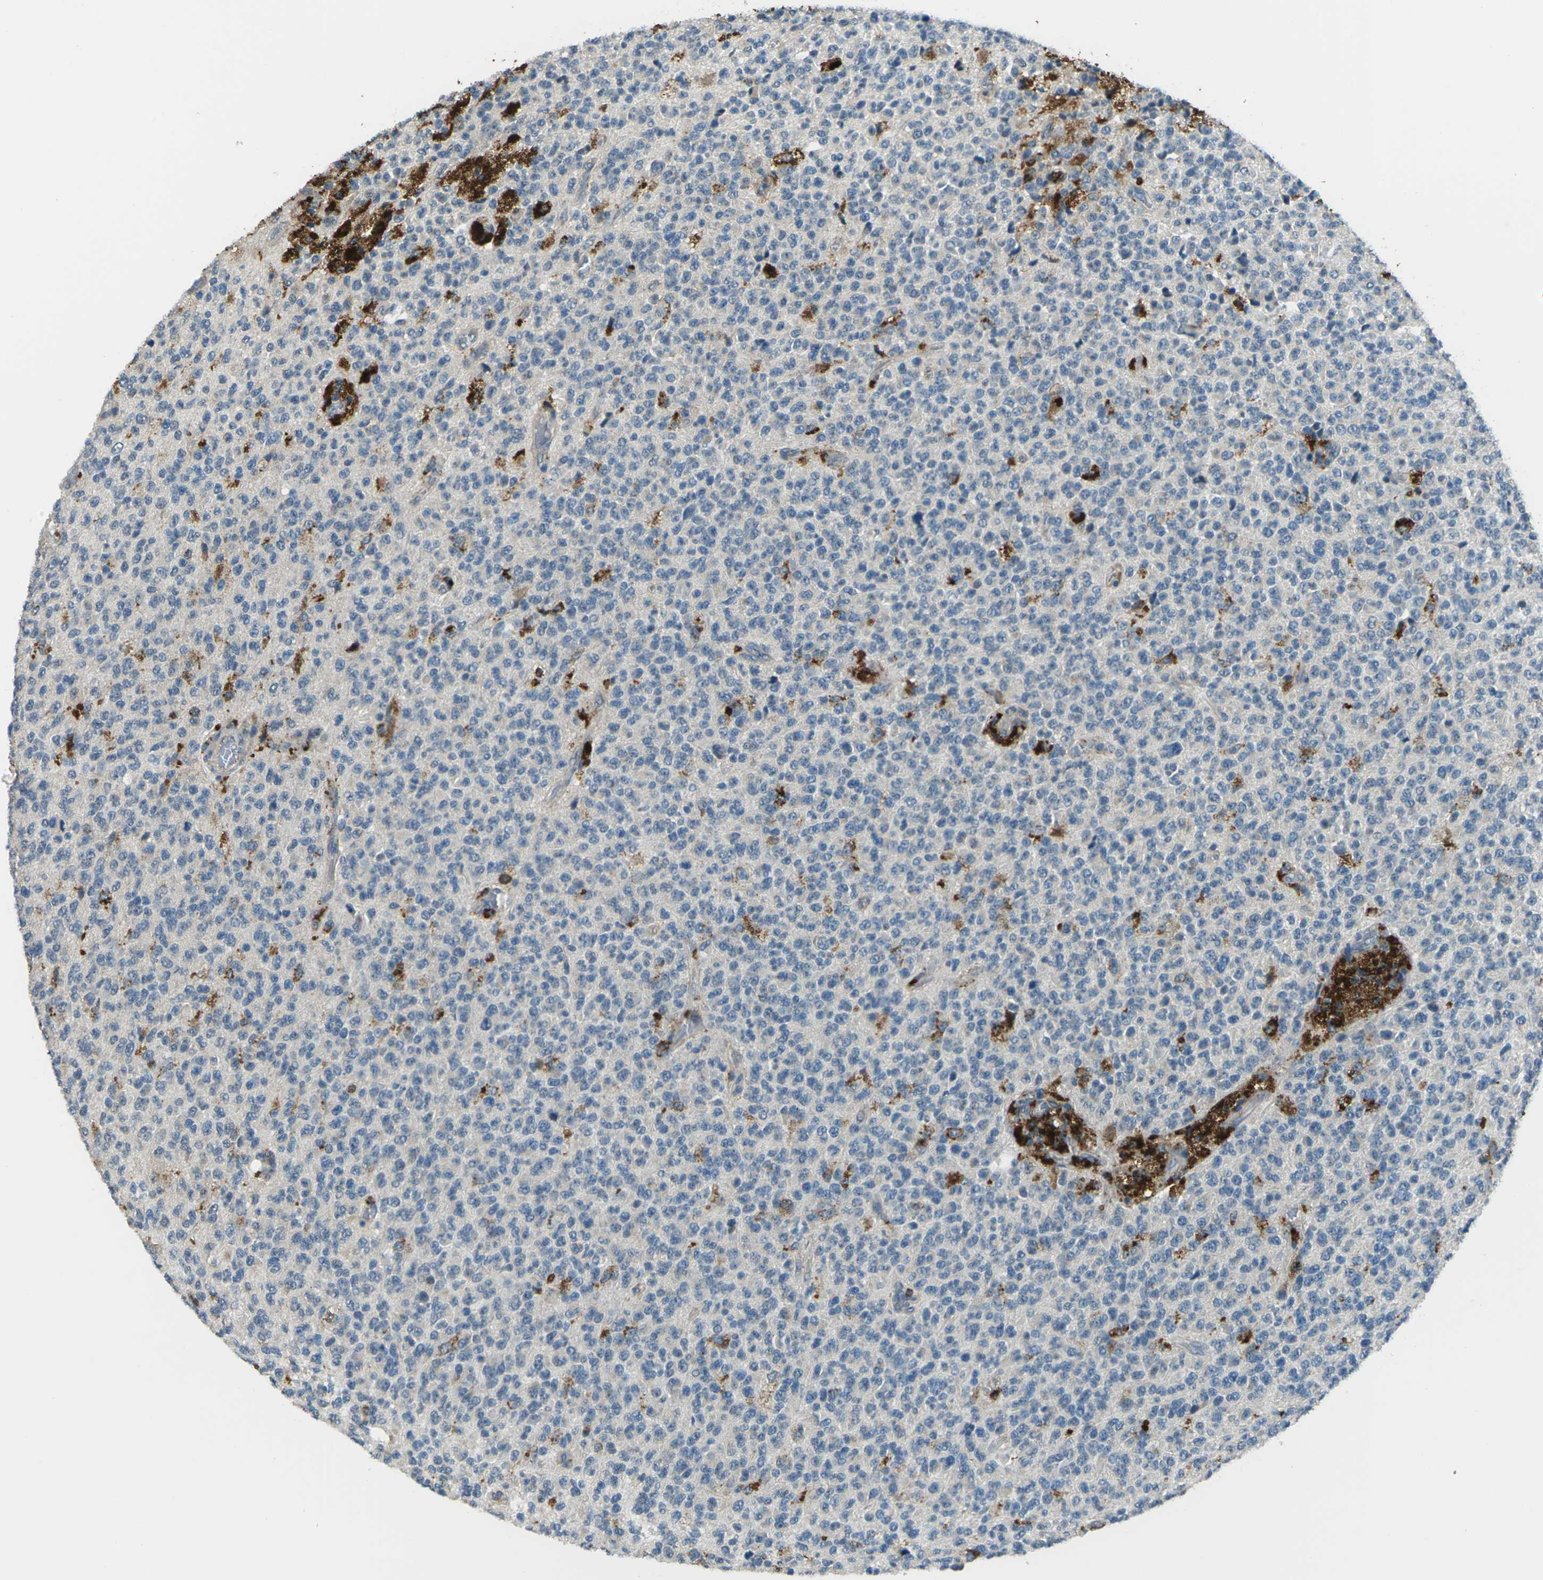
{"staining": {"intensity": "moderate", "quantity": "<25%", "location": "cytoplasmic/membranous"}, "tissue": "glioma", "cell_type": "Tumor cells", "image_type": "cancer", "snomed": [{"axis": "morphology", "description": "Glioma, malignant, High grade"}, {"axis": "topography", "description": "pancreas cauda"}], "caption": "IHC of human malignant glioma (high-grade) displays low levels of moderate cytoplasmic/membranous staining in about <25% of tumor cells. The staining was performed using DAB to visualize the protein expression in brown, while the nuclei were stained in blue with hematoxylin (Magnification: 20x).", "gene": "SLC31A2", "patient": {"sex": "male", "age": 60}}